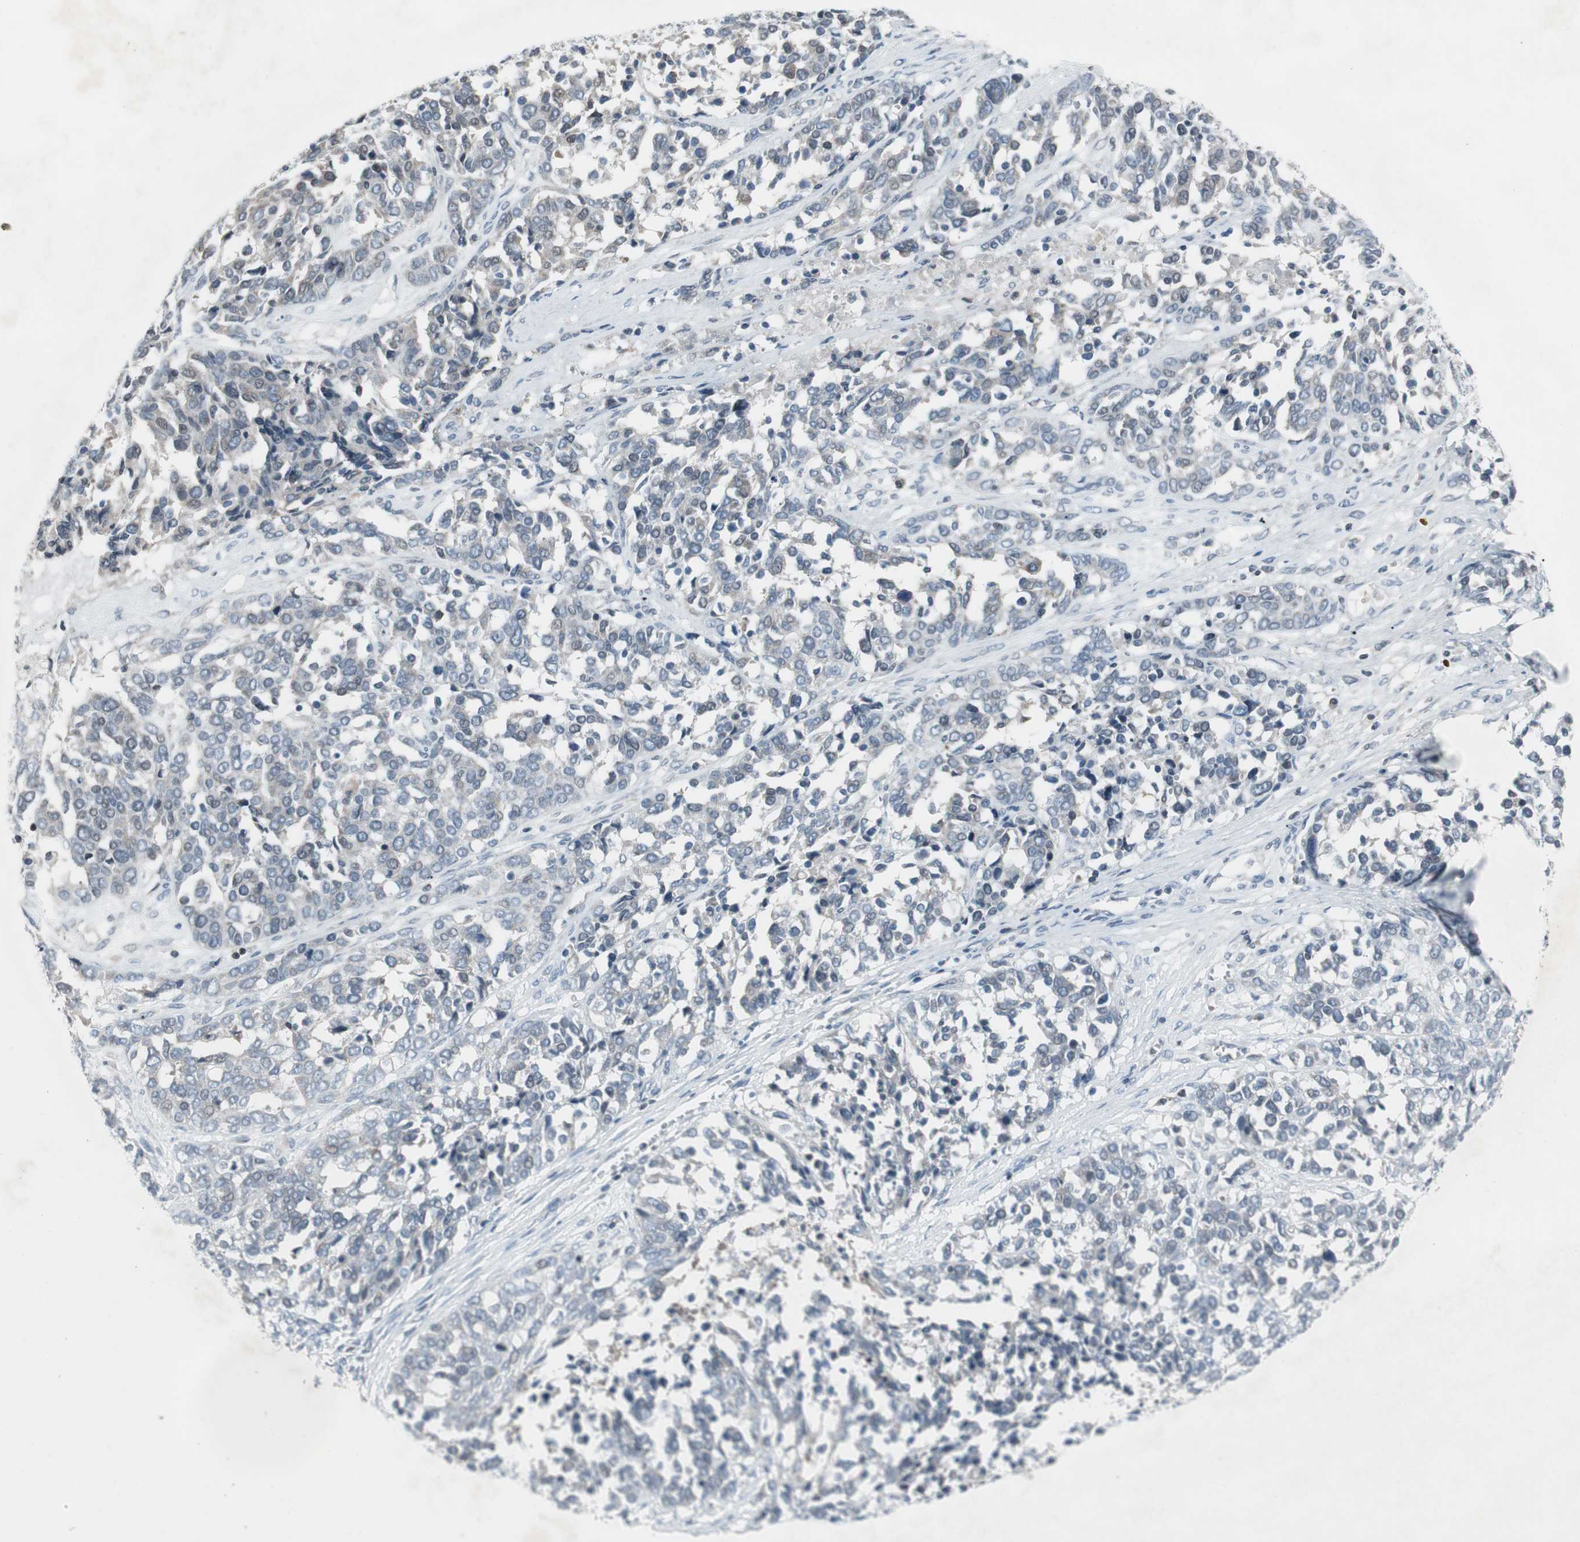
{"staining": {"intensity": "negative", "quantity": "none", "location": "none"}, "tissue": "ovarian cancer", "cell_type": "Tumor cells", "image_type": "cancer", "snomed": [{"axis": "morphology", "description": "Cystadenocarcinoma, serous, NOS"}, {"axis": "topography", "description": "Ovary"}], "caption": "Immunohistochemistry (IHC) of ovarian serous cystadenocarcinoma reveals no staining in tumor cells.", "gene": "ARG2", "patient": {"sex": "female", "age": 44}}